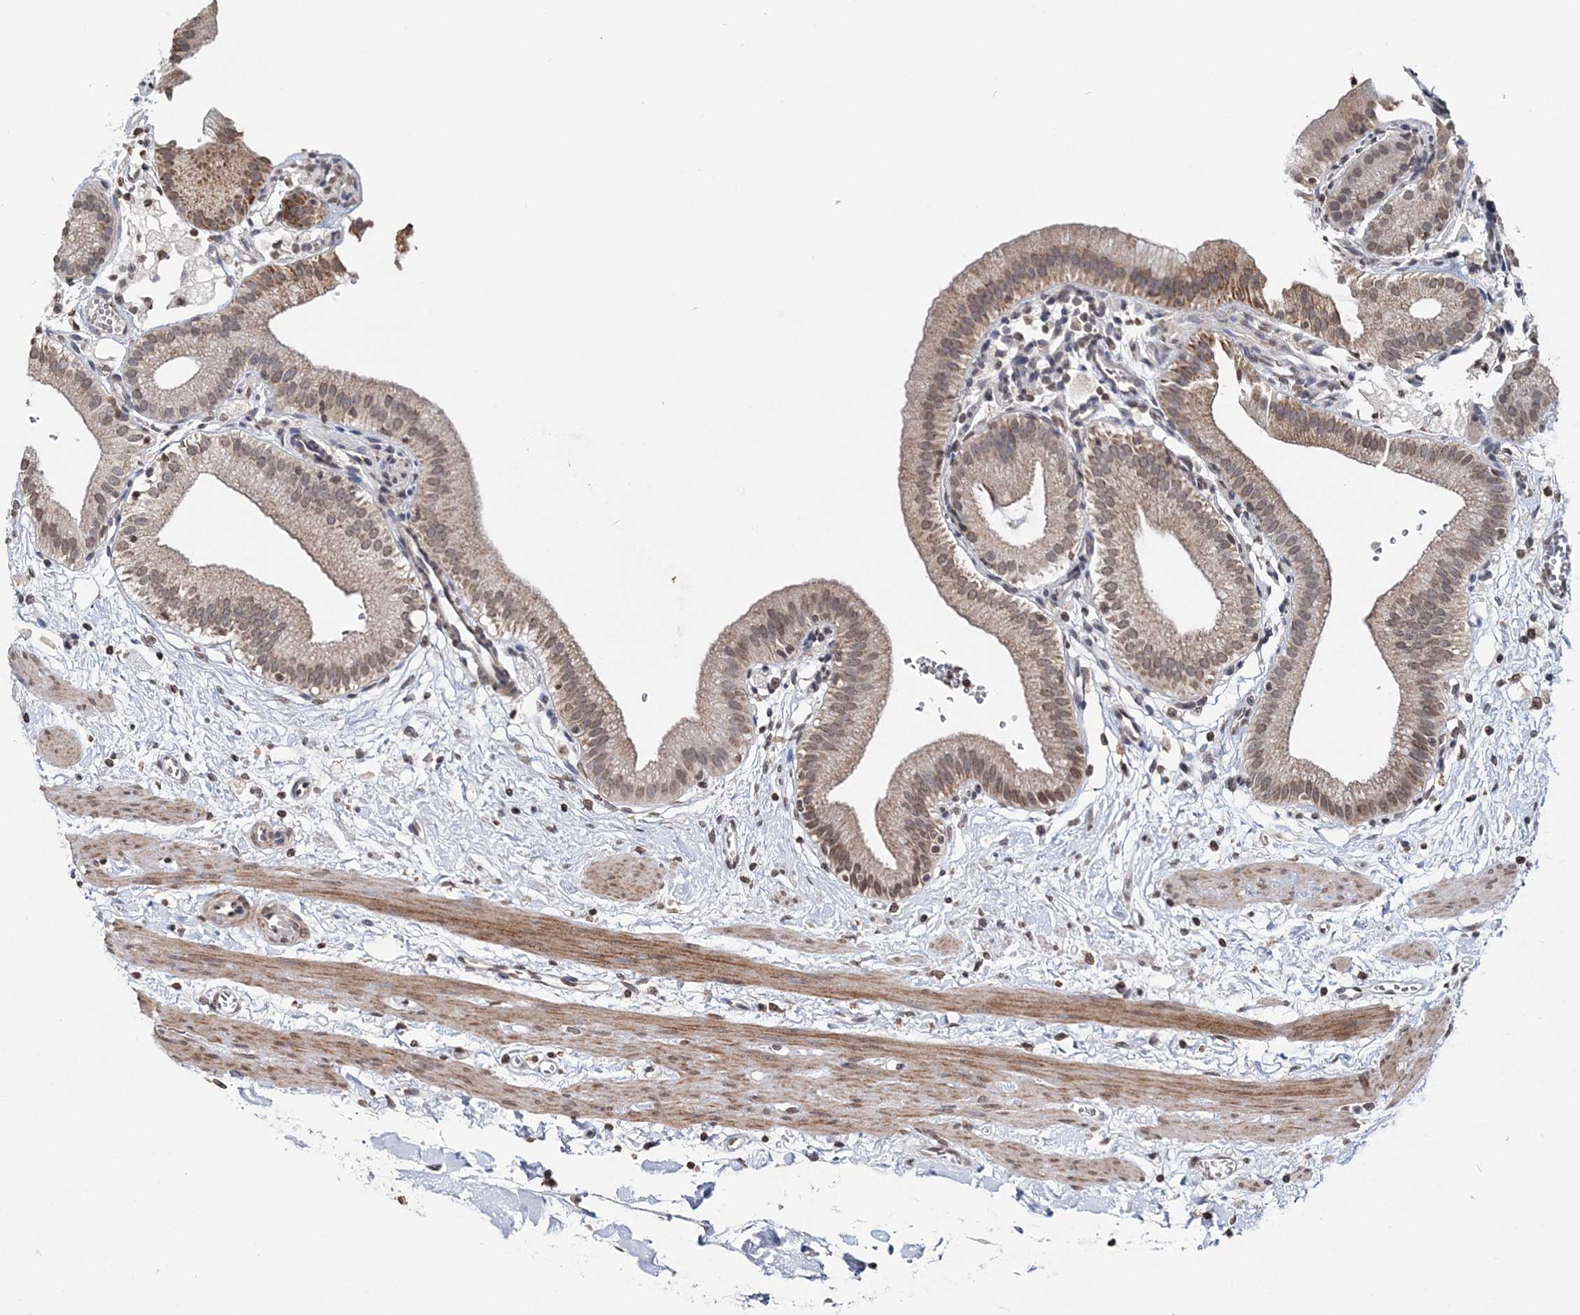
{"staining": {"intensity": "moderate", "quantity": ">75%", "location": "cytoplasmic/membranous,nuclear"}, "tissue": "gallbladder", "cell_type": "Glandular cells", "image_type": "normal", "snomed": [{"axis": "morphology", "description": "Normal tissue, NOS"}, {"axis": "topography", "description": "Gallbladder"}], "caption": "A micrograph showing moderate cytoplasmic/membranous,nuclear staining in approximately >75% of glandular cells in normal gallbladder, as visualized by brown immunohistochemical staining.", "gene": "SOWAHB", "patient": {"sex": "male", "age": 55}}